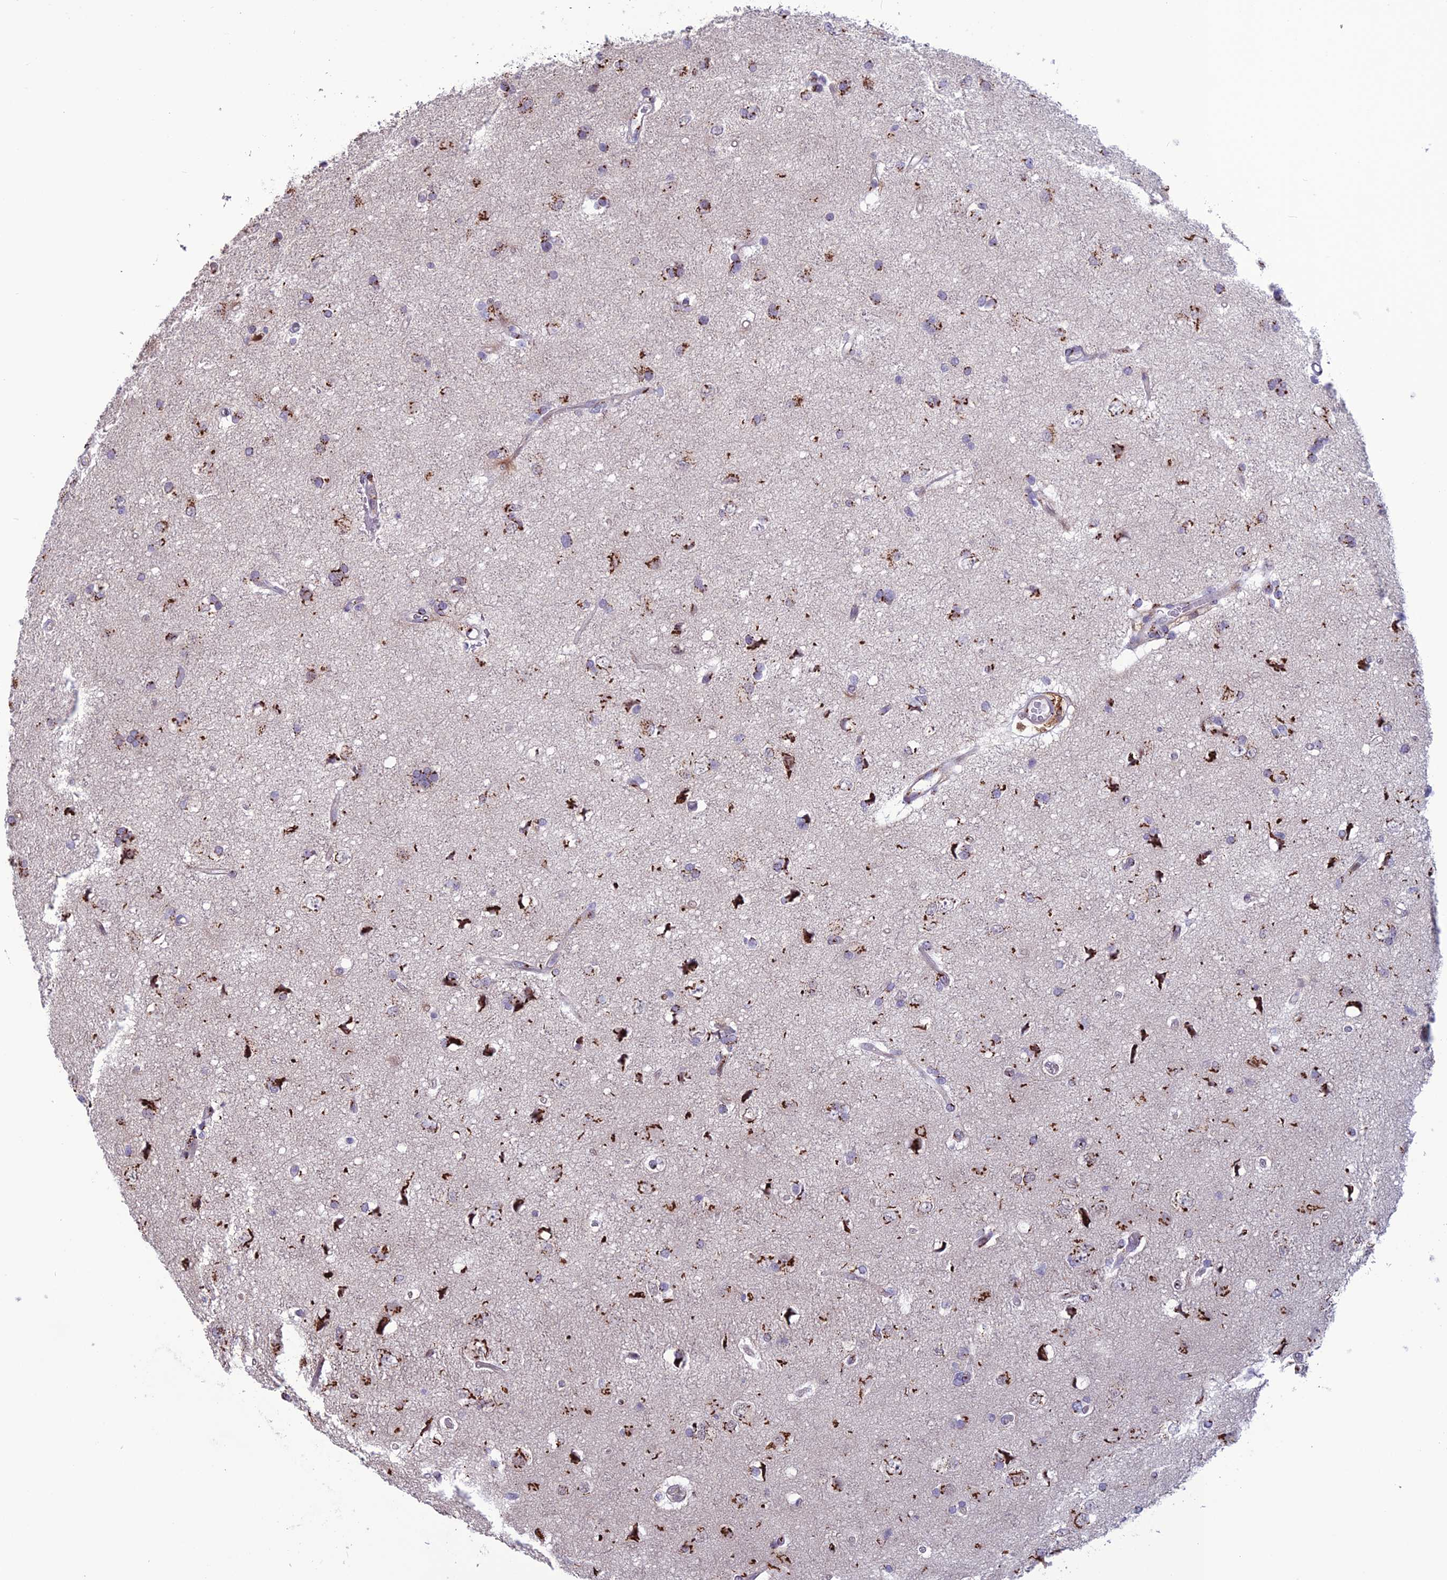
{"staining": {"intensity": "moderate", "quantity": "25%-75%", "location": "cytoplasmic/membranous"}, "tissue": "glioma", "cell_type": "Tumor cells", "image_type": "cancer", "snomed": [{"axis": "morphology", "description": "Glioma, malignant, High grade"}, {"axis": "topography", "description": "Brain"}], "caption": "Protein expression analysis of malignant glioma (high-grade) reveals moderate cytoplasmic/membranous staining in about 25%-75% of tumor cells.", "gene": "PLEKHA4", "patient": {"sex": "male", "age": 77}}